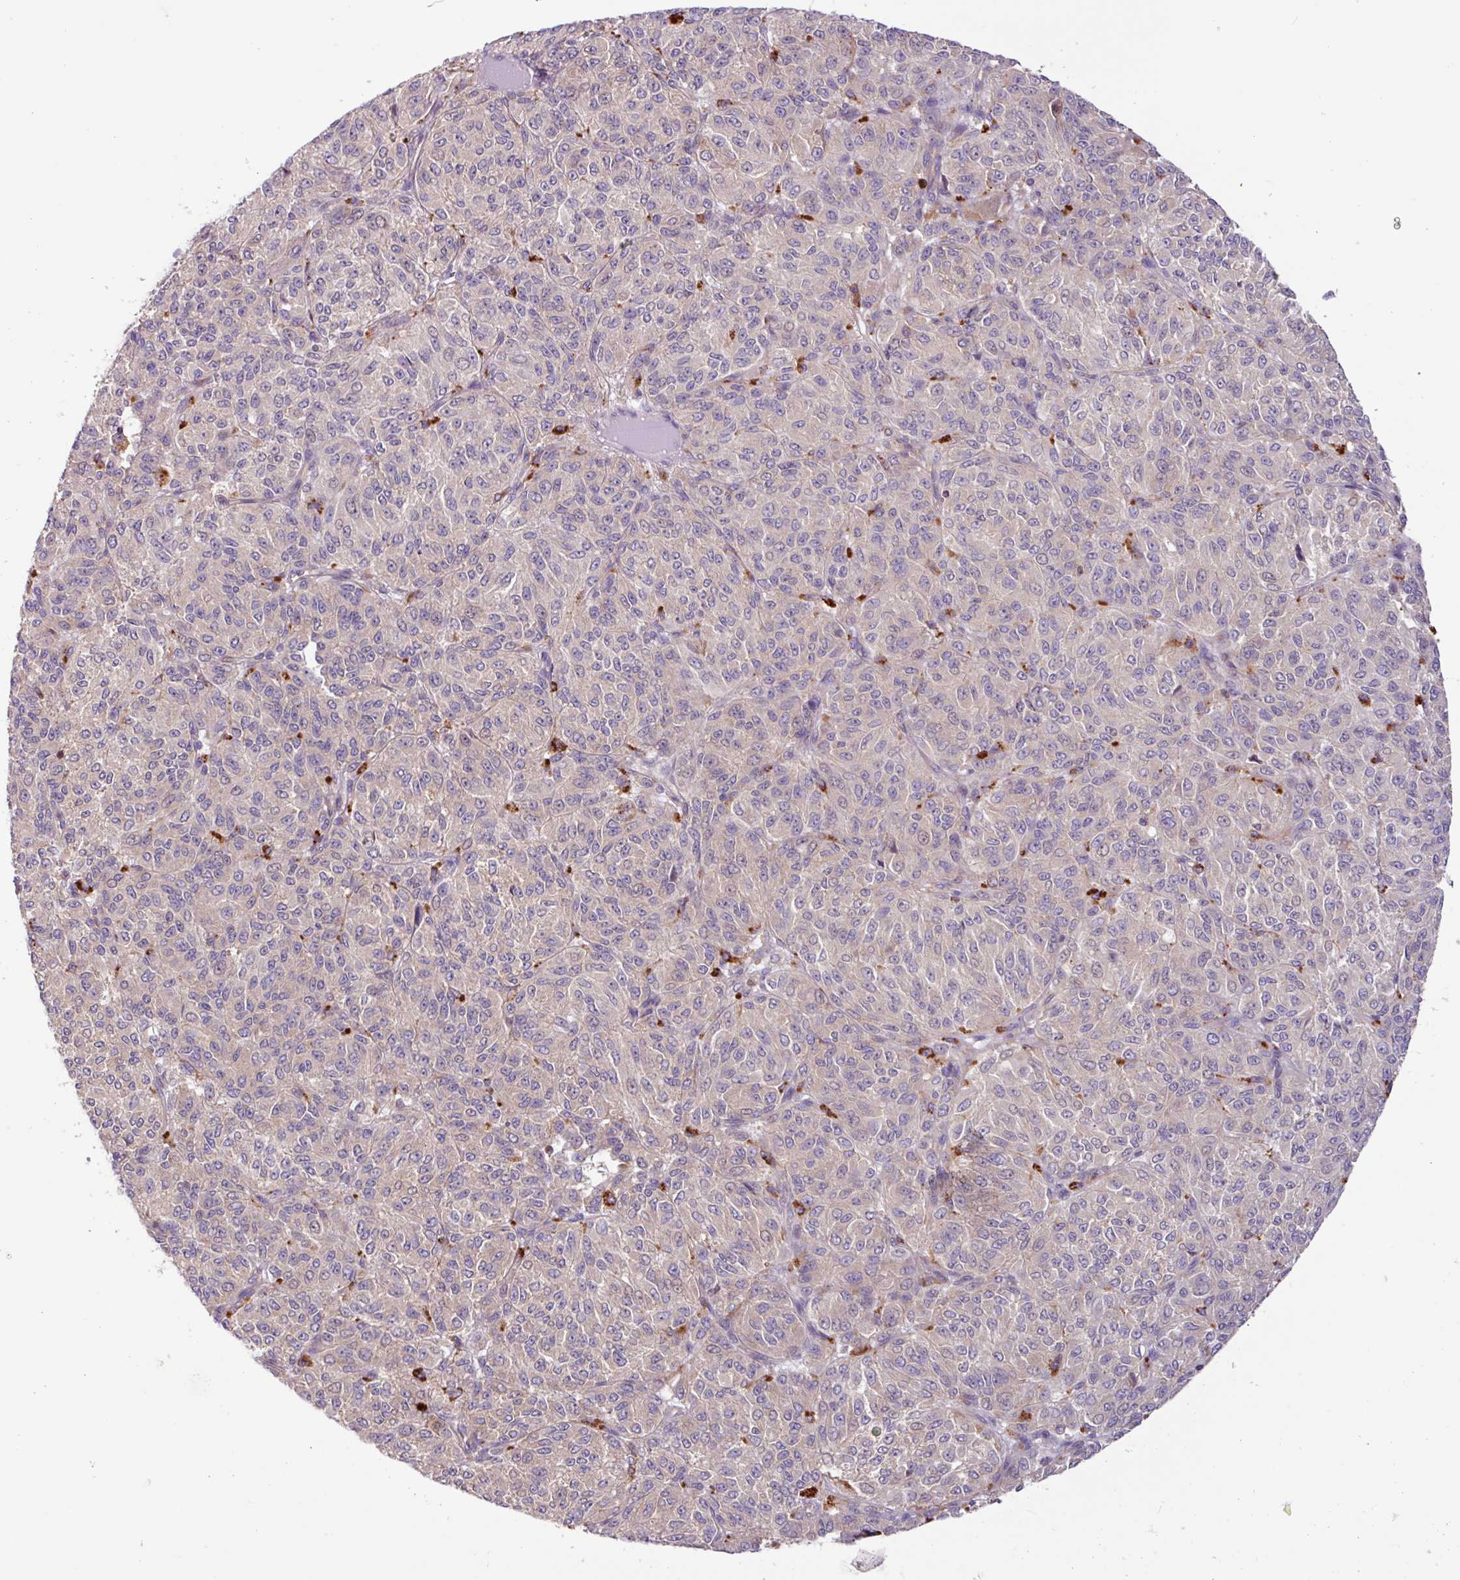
{"staining": {"intensity": "negative", "quantity": "none", "location": "none"}, "tissue": "melanoma", "cell_type": "Tumor cells", "image_type": "cancer", "snomed": [{"axis": "morphology", "description": "Malignant melanoma, Metastatic site"}, {"axis": "topography", "description": "Brain"}], "caption": "Histopathology image shows no significant protein positivity in tumor cells of melanoma. (Brightfield microscopy of DAB immunohistochemistry (IHC) at high magnification).", "gene": "ACTR3", "patient": {"sex": "female", "age": 56}}